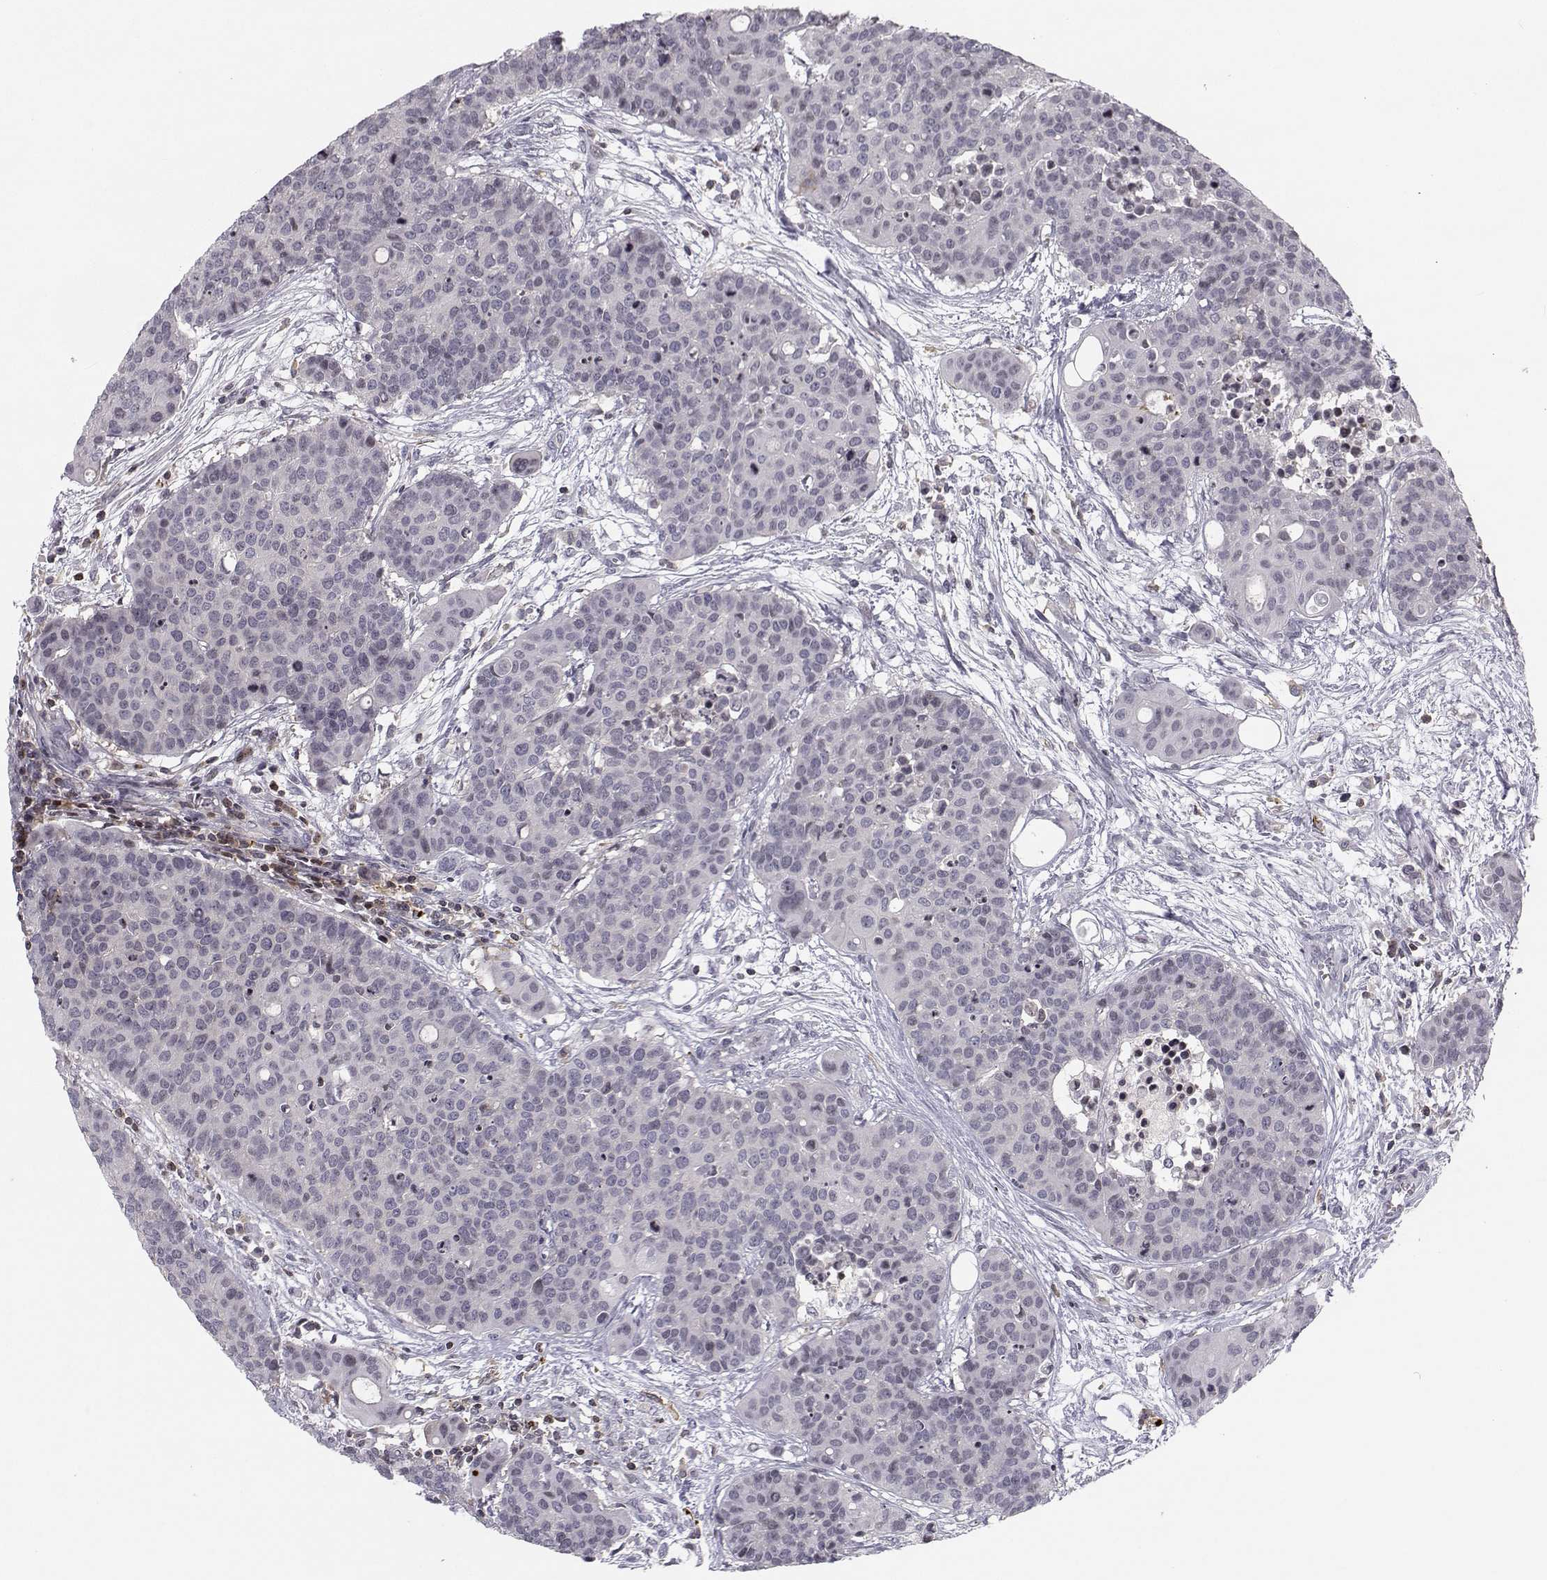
{"staining": {"intensity": "negative", "quantity": "none", "location": "none"}, "tissue": "carcinoid", "cell_type": "Tumor cells", "image_type": "cancer", "snomed": [{"axis": "morphology", "description": "Carcinoid, malignant, NOS"}, {"axis": "topography", "description": "Colon"}], "caption": "There is no significant positivity in tumor cells of carcinoid.", "gene": "PCP4L1", "patient": {"sex": "male", "age": 81}}